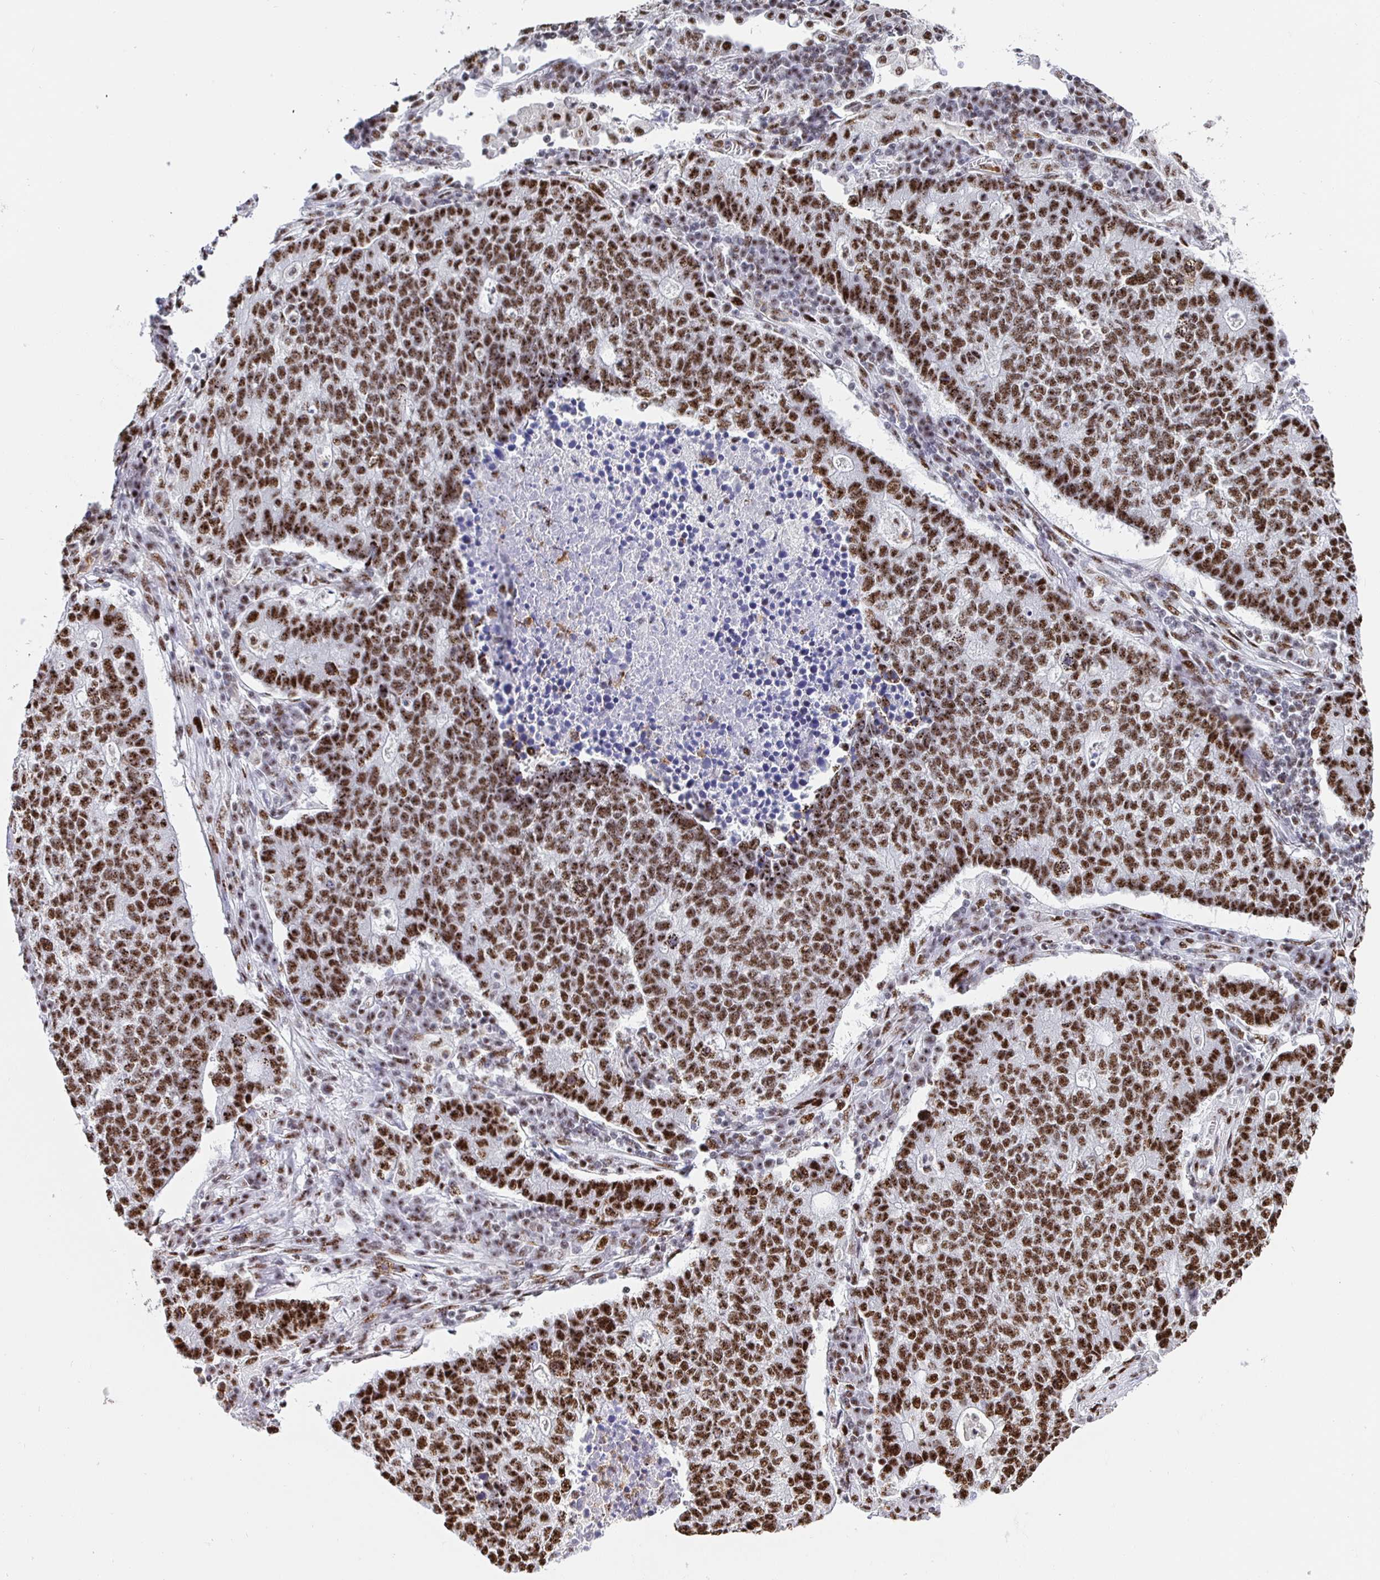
{"staining": {"intensity": "strong", "quantity": ">75%", "location": "nuclear"}, "tissue": "lung cancer", "cell_type": "Tumor cells", "image_type": "cancer", "snomed": [{"axis": "morphology", "description": "Adenocarcinoma, NOS"}, {"axis": "topography", "description": "Lung"}], "caption": "Immunohistochemical staining of lung adenocarcinoma exhibits strong nuclear protein staining in approximately >75% of tumor cells.", "gene": "SETD5", "patient": {"sex": "male", "age": 57}}